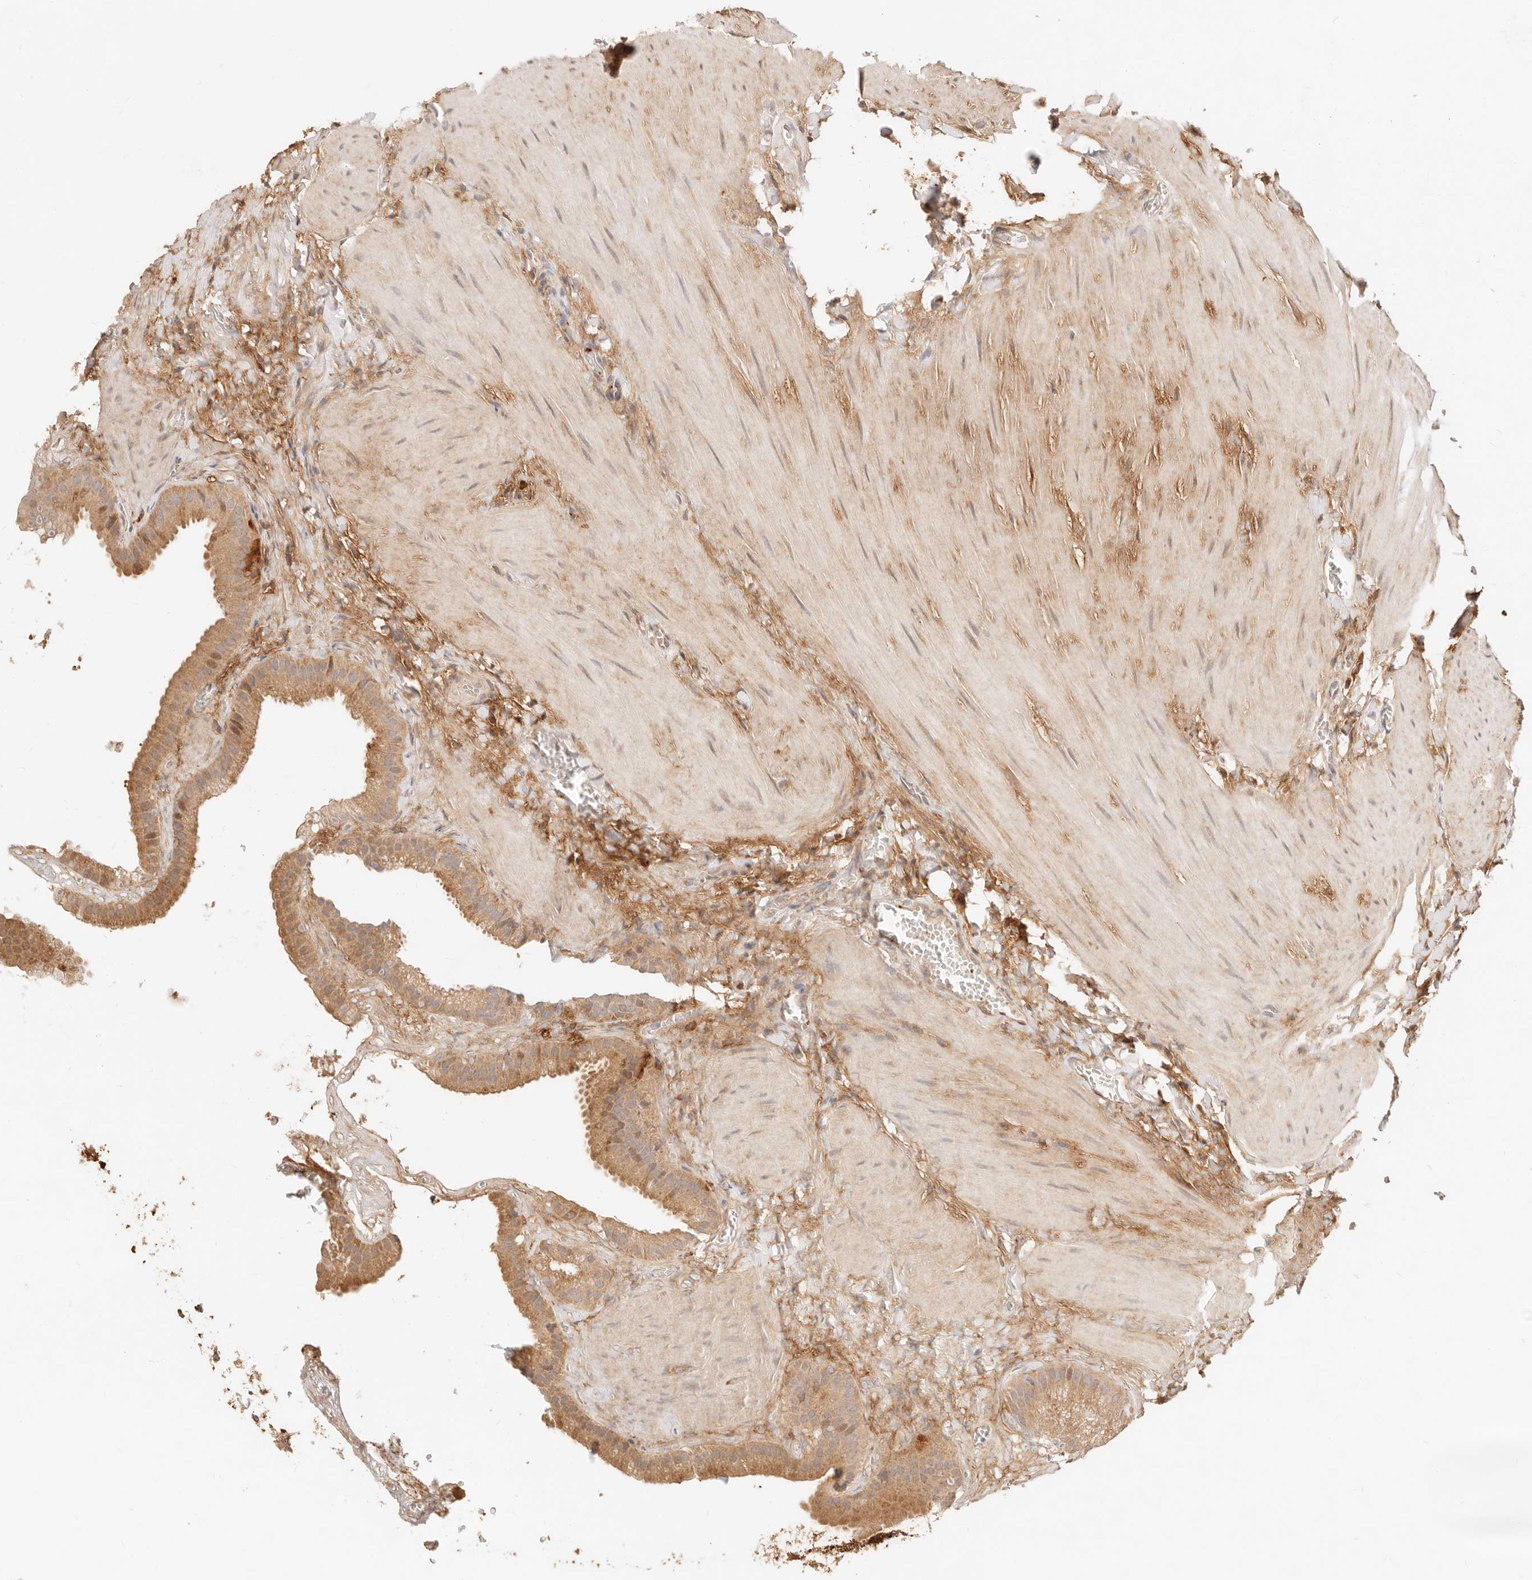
{"staining": {"intensity": "strong", "quantity": ">75%", "location": "cytoplasmic/membranous"}, "tissue": "gallbladder", "cell_type": "Glandular cells", "image_type": "normal", "snomed": [{"axis": "morphology", "description": "Normal tissue, NOS"}, {"axis": "topography", "description": "Gallbladder"}], "caption": "The micrograph shows immunohistochemical staining of unremarkable gallbladder. There is strong cytoplasmic/membranous positivity is appreciated in approximately >75% of glandular cells. (Stains: DAB (3,3'-diaminobenzidine) in brown, nuclei in blue, Microscopy: brightfield microscopy at high magnification).", "gene": "UBXN10", "patient": {"sex": "male", "age": 55}}